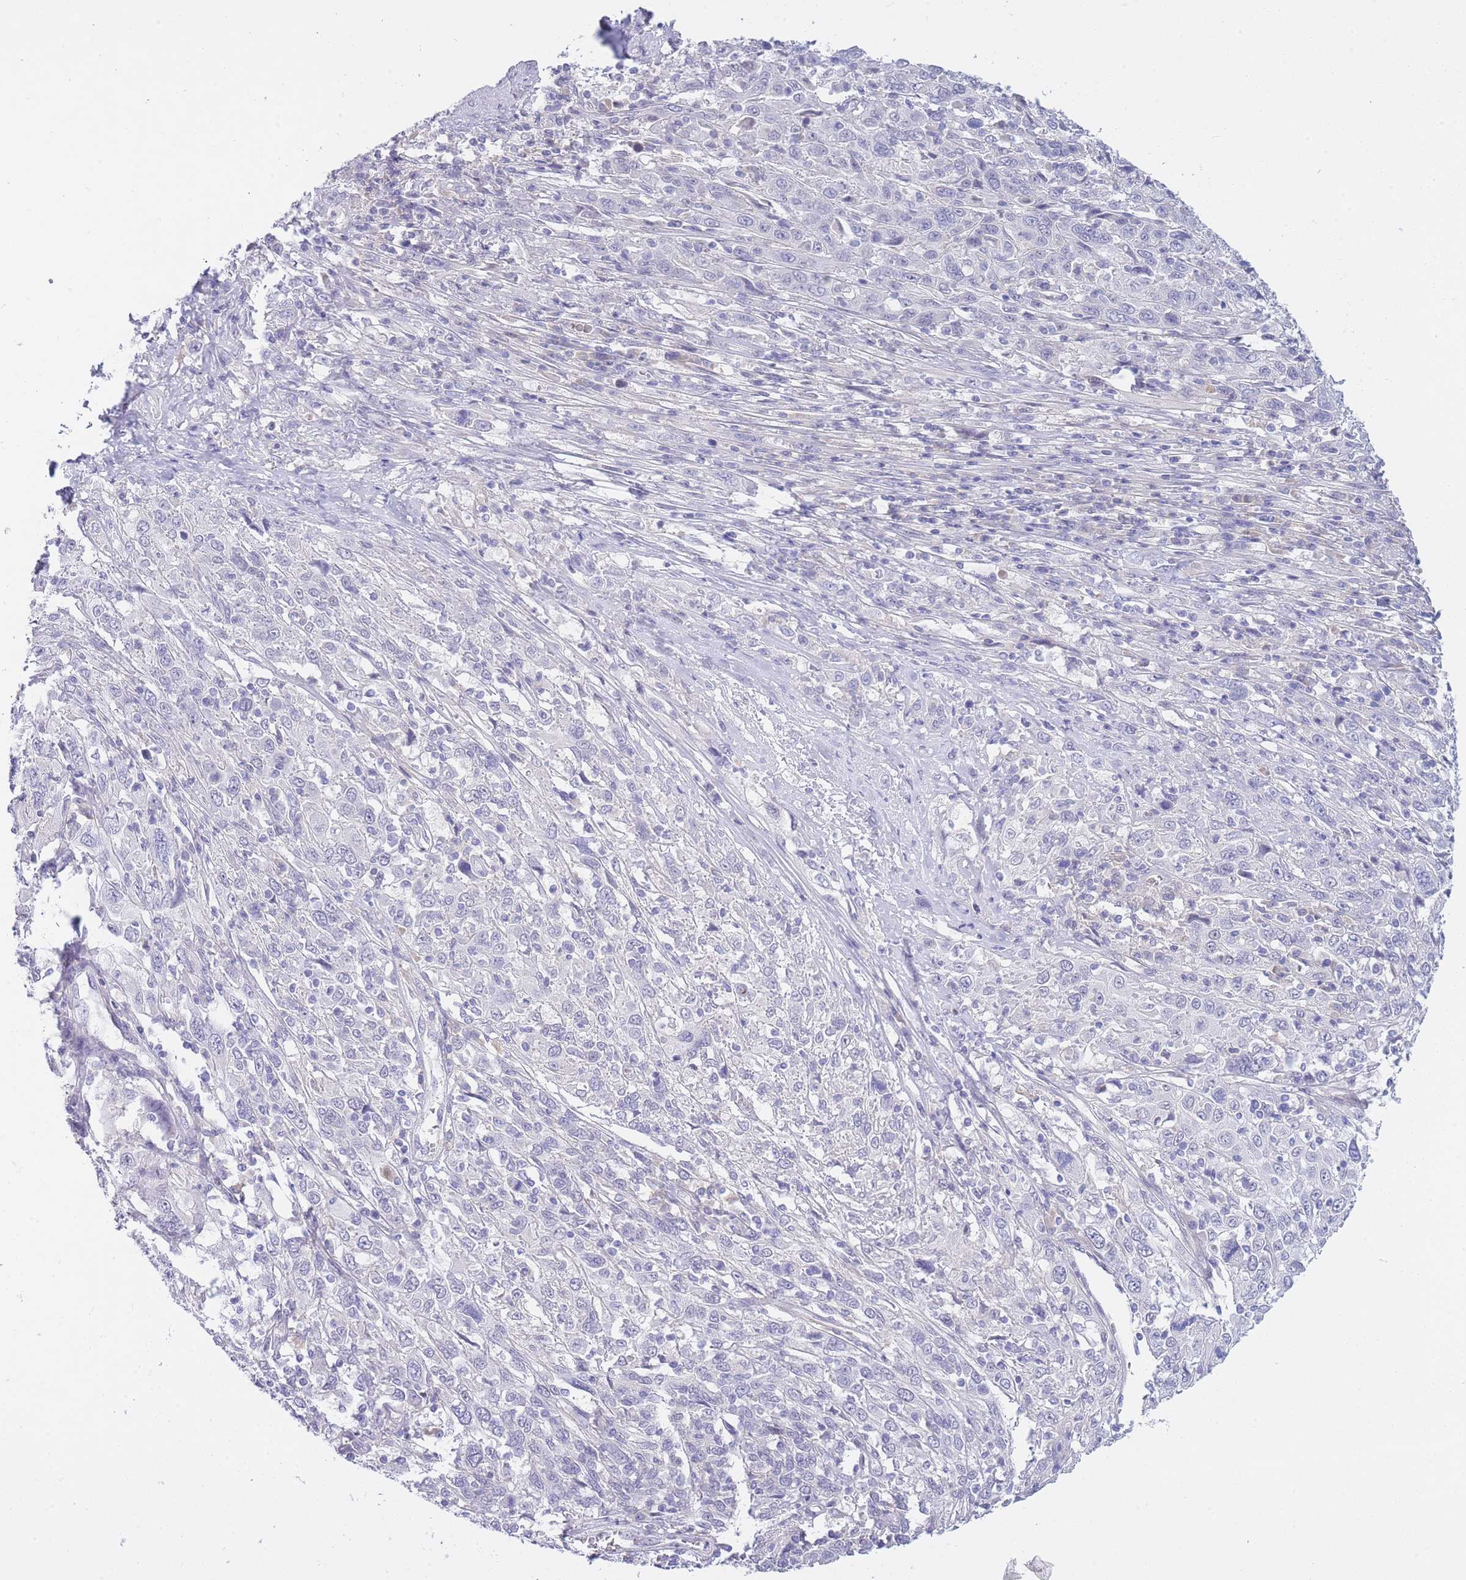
{"staining": {"intensity": "negative", "quantity": "none", "location": "none"}, "tissue": "cervical cancer", "cell_type": "Tumor cells", "image_type": "cancer", "snomed": [{"axis": "morphology", "description": "Squamous cell carcinoma, NOS"}, {"axis": "topography", "description": "Cervix"}], "caption": "There is no significant staining in tumor cells of cervical cancer (squamous cell carcinoma).", "gene": "PRR23B", "patient": {"sex": "female", "age": 46}}